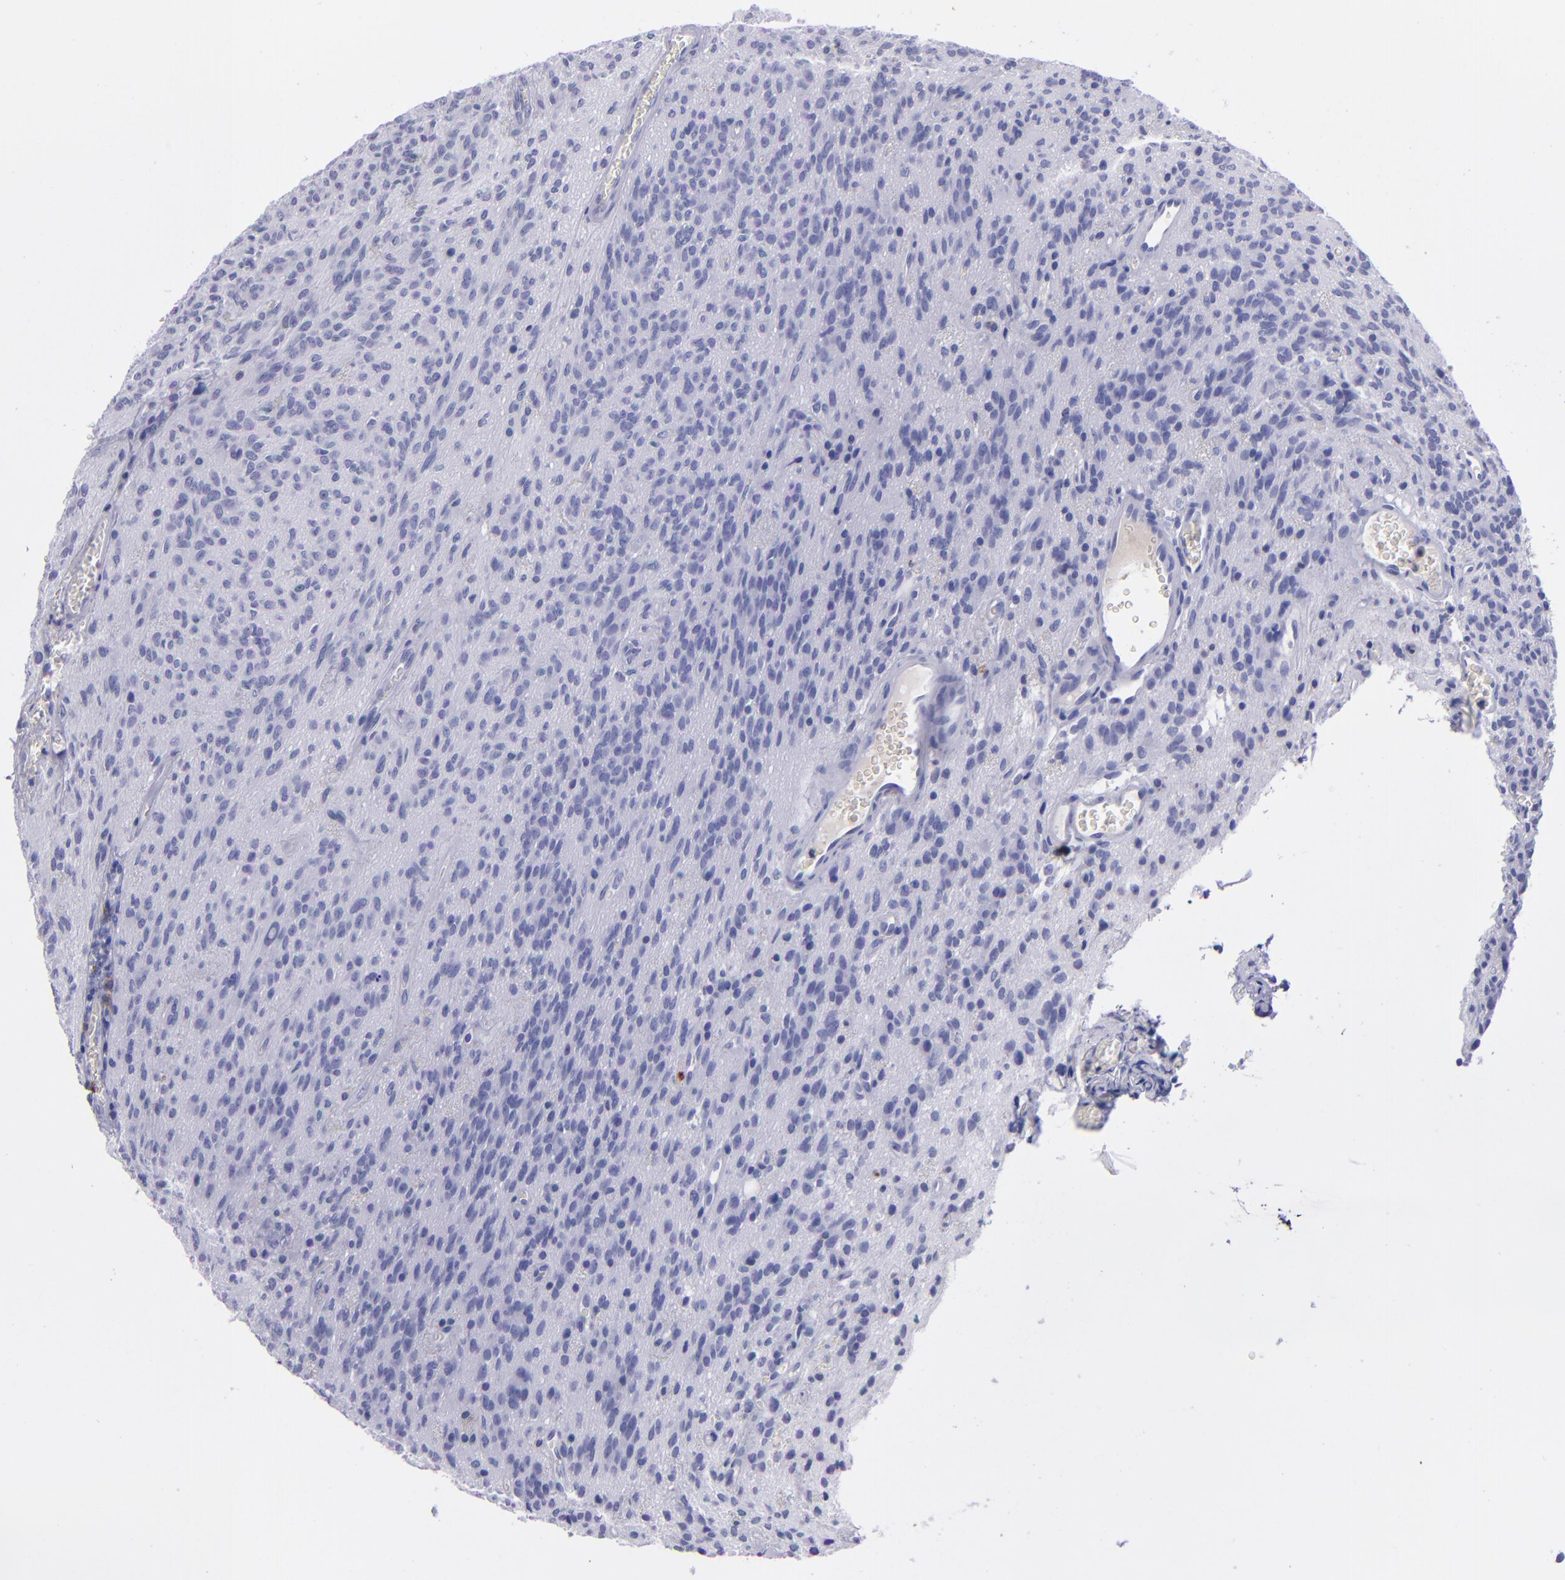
{"staining": {"intensity": "negative", "quantity": "none", "location": "none"}, "tissue": "glioma", "cell_type": "Tumor cells", "image_type": "cancer", "snomed": [{"axis": "morphology", "description": "Glioma, malignant, Low grade"}, {"axis": "topography", "description": "Brain"}], "caption": "Immunohistochemistry (IHC) image of human malignant glioma (low-grade) stained for a protein (brown), which demonstrates no expression in tumor cells.", "gene": "CD37", "patient": {"sex": "female", "age": 15}}